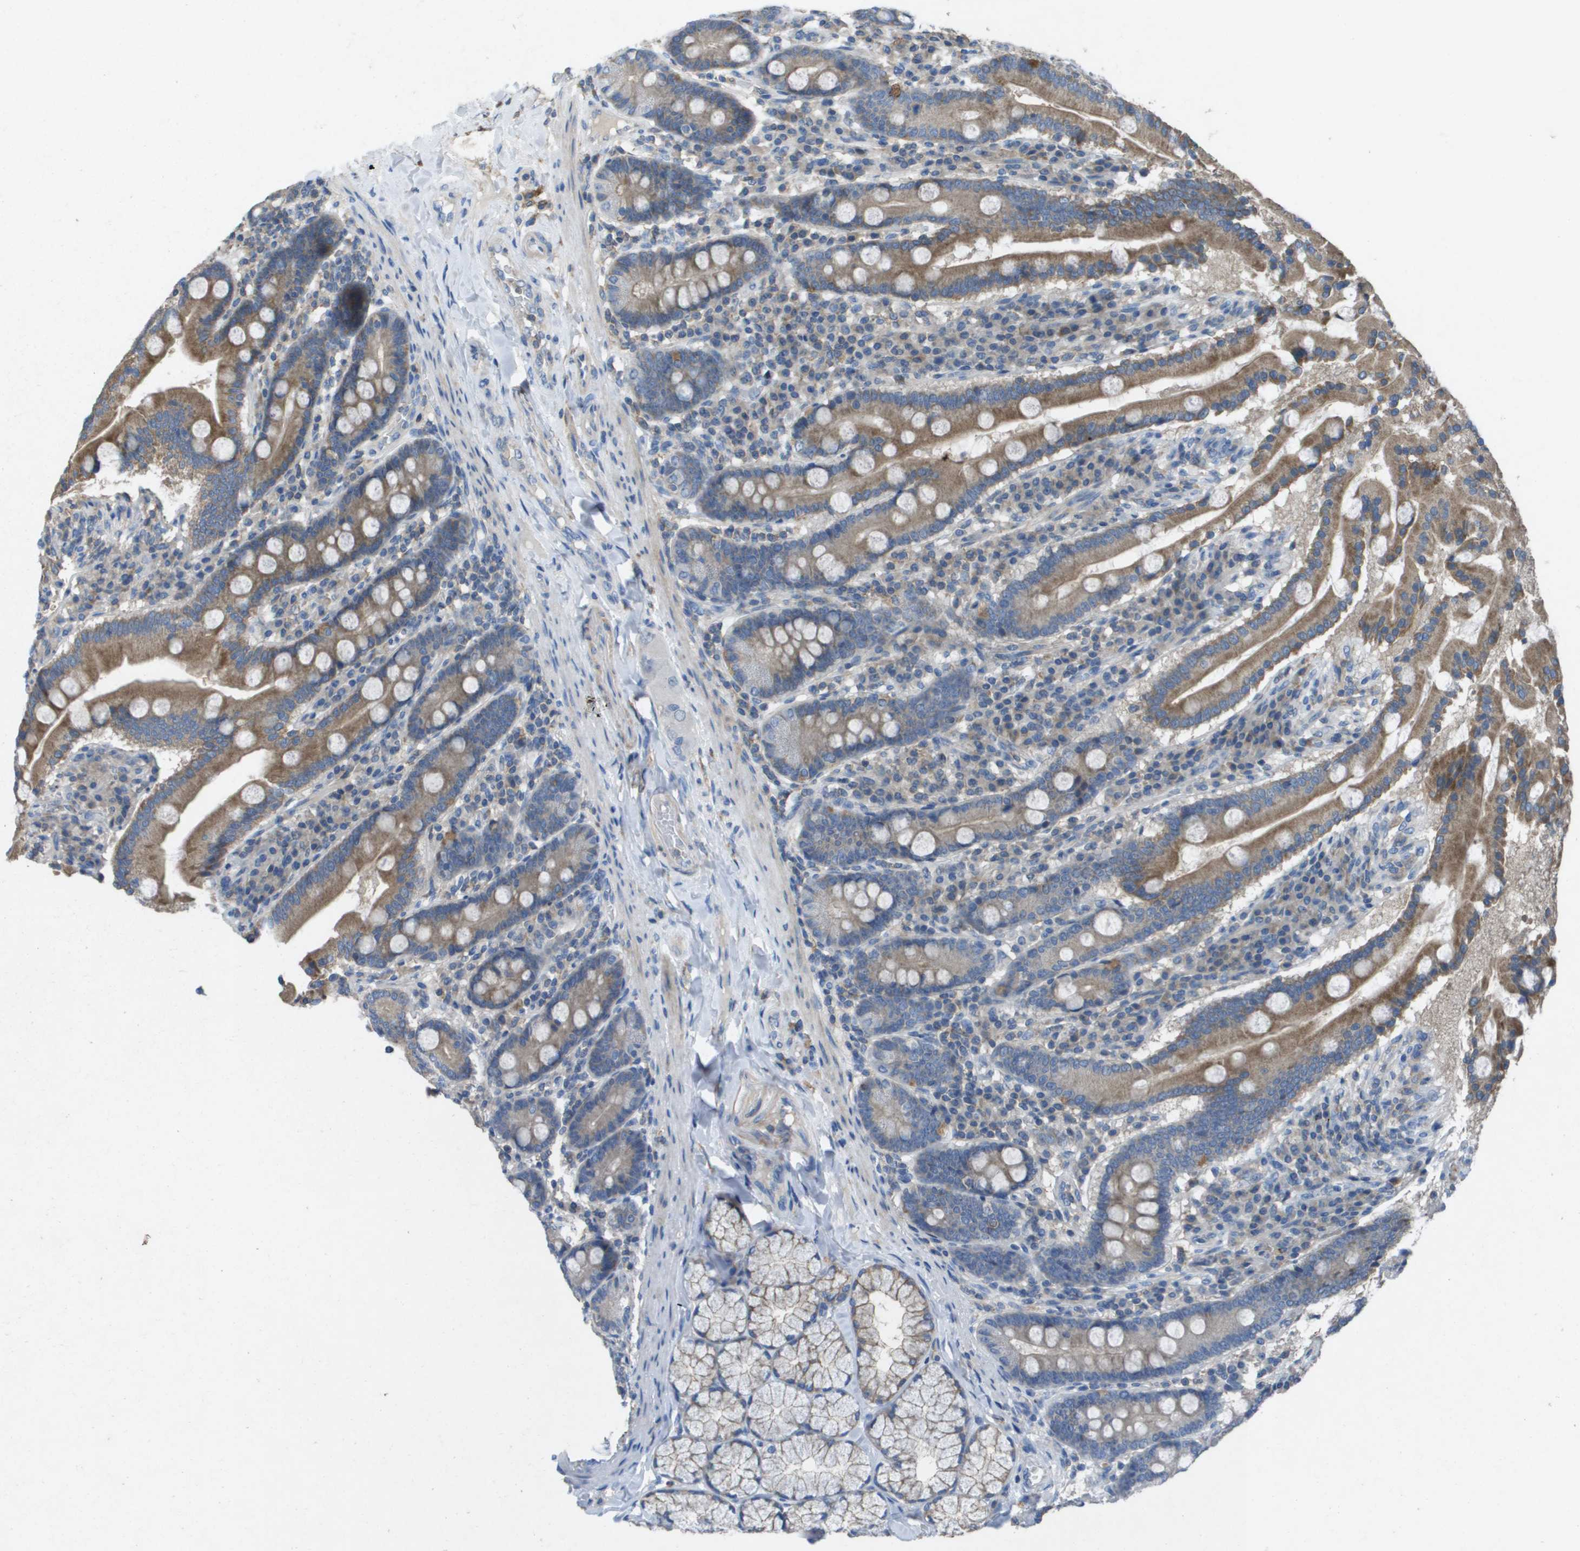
{"staining": {"intensity": "moderate", "quantity": ">75%", "location": "cytoplasmic/membranous"}, "tissue": "duodenum", "cell_type": "Glandular cells", "image_type": "normal", "snomed": [{"axis": "morphology", "description": "Normal tissue, NOS"}, {"axis": "topography", "description": "Duodenum"}], "caption": "Duodenum stained for a protein (brown) displays moderate cytoplasmic/membranous positive expression in approximately >75% of glandular cells.", "gene": "CLCA4", "patient": {"sex": "male", "age": 50}}